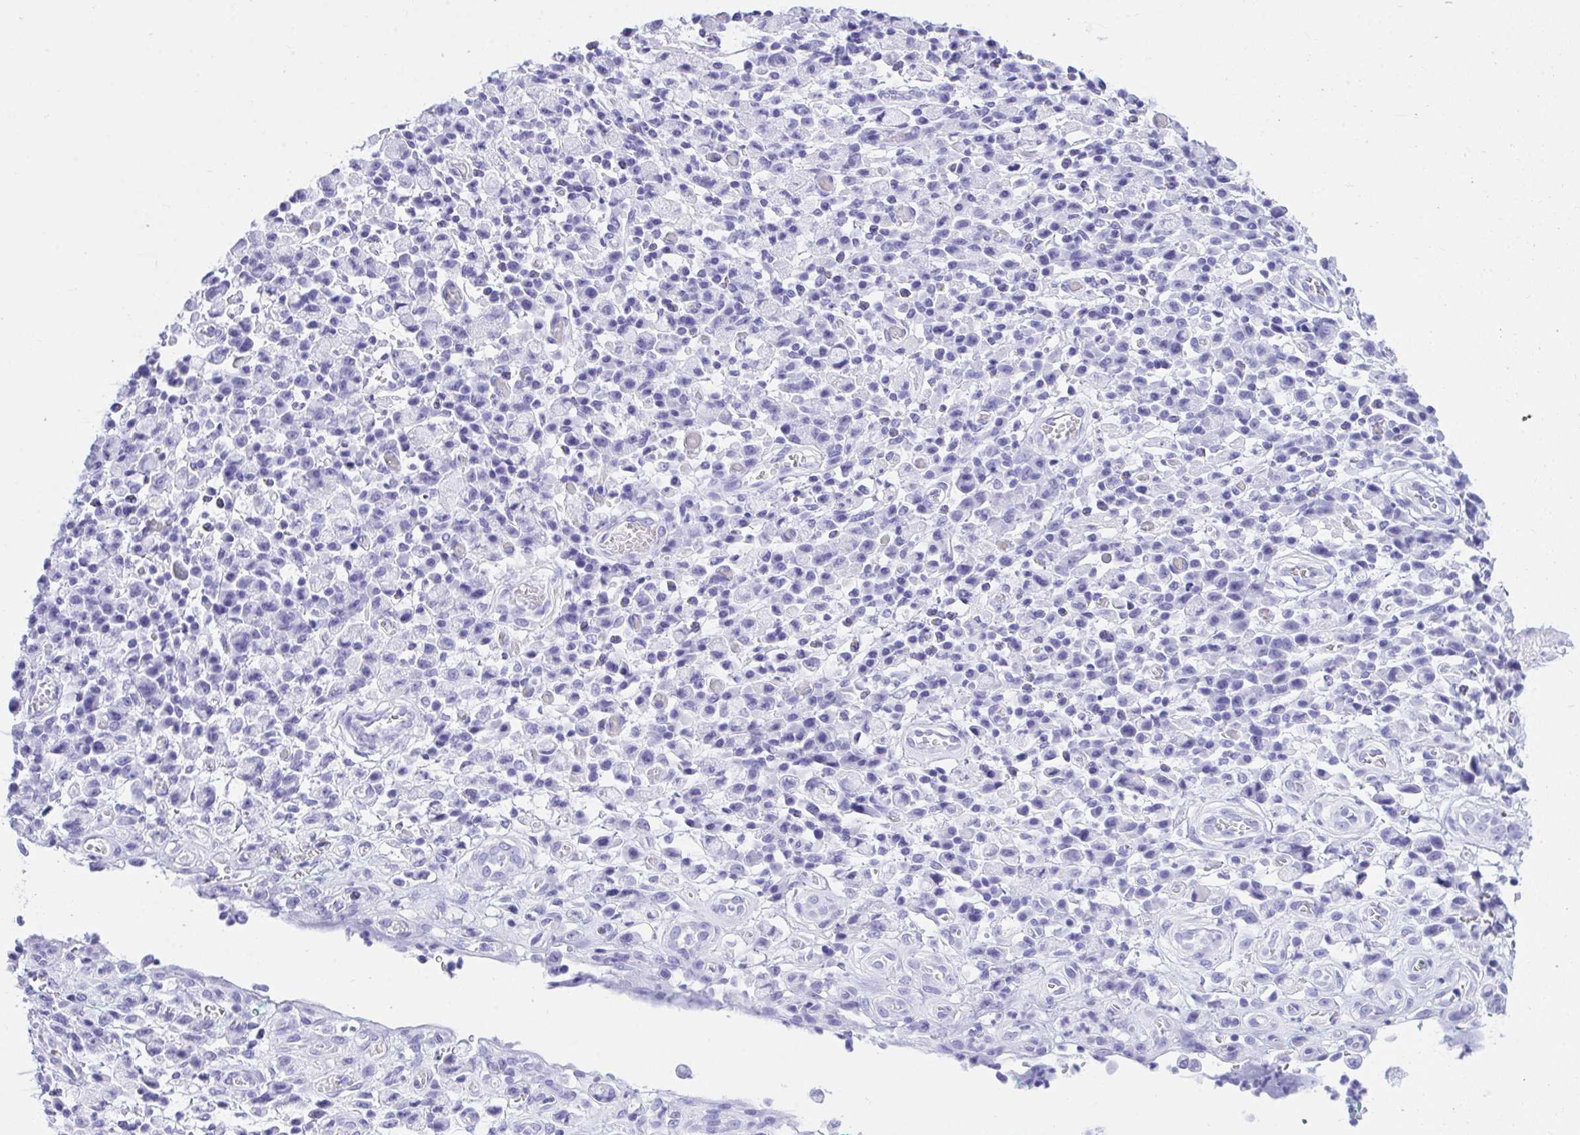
{"staining": {"intensity": "negative", "quantity": "none", "location": "none"}, "tissue": "stomach cancer", "cell_type": "Tumor cells", "image_type": "cancer", "snomed": [{"axis": "morphology", "description": "Adenocarcinoma, NOS"}, {"axis": "topography", "description": "Stomach"}], "caption": "This is a micrograph of immunohistochemistry (IHC) staining of stomach cancer (adenocarcinoma), which shows no staining in tumor cells. Brightfield microscopy of IHC stained with DAB (brown) and hematoxylin (blue), captured at high magnification.", "gene": "TLN2", "patient": {"sex": "male", "age": 77}}